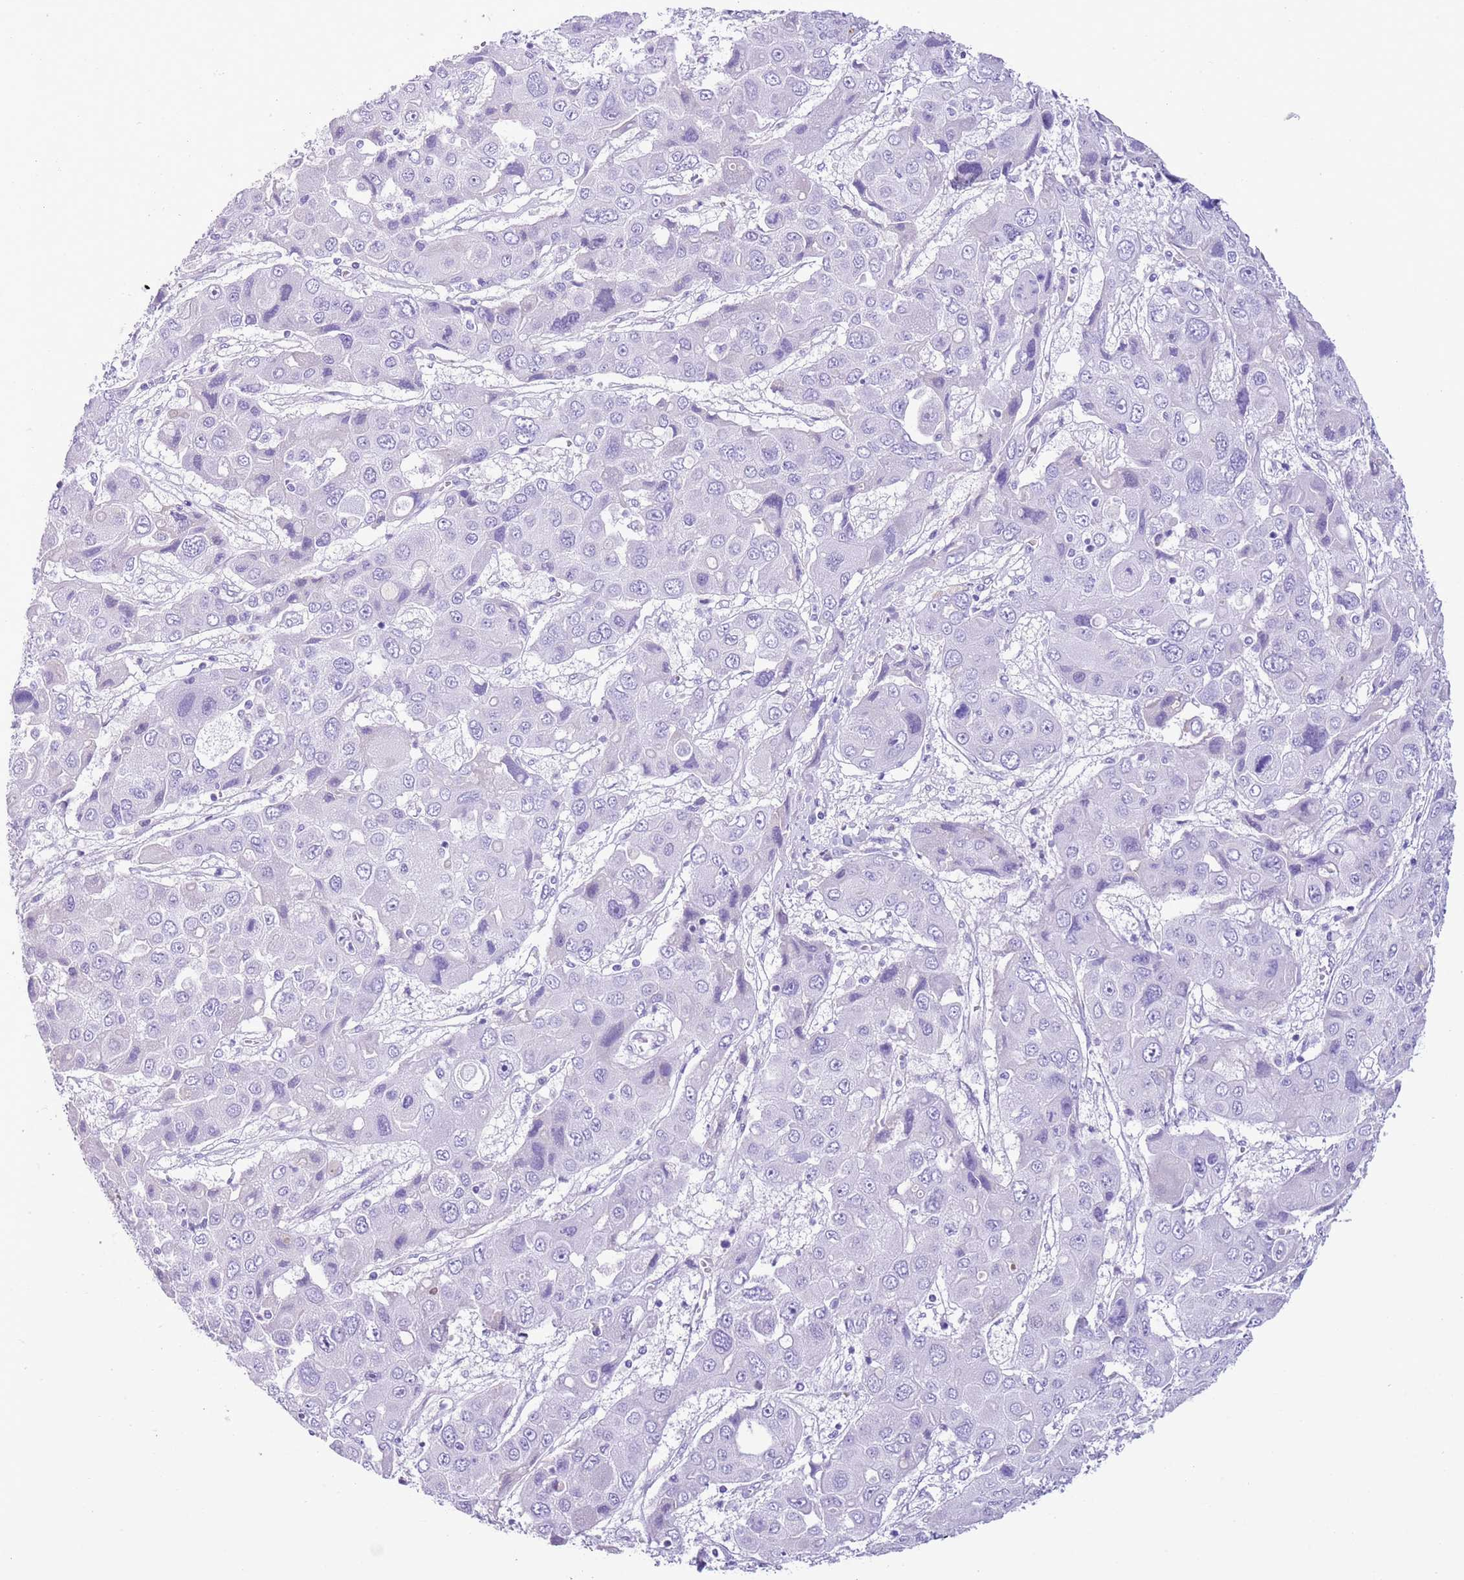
{"staining": {"intensity": "negative", "quantity": "none", "location": "none"}, "tissue": "liver cancer", "cell_type": "Tumor cells", "image_type": "cancer", "snomed": [{"axis": "morphology", "description": "Cholangiocarcinoma"}, {"axis": "topography", "description": "Liver"}], "caption": "Immunohistochemical staining of human liver cancer (cholangiocarcinoma) shows no significant positivity in tumor cells.", "gene": "TBC1D10B", "patient": {"sex": "male", "age": 67}}